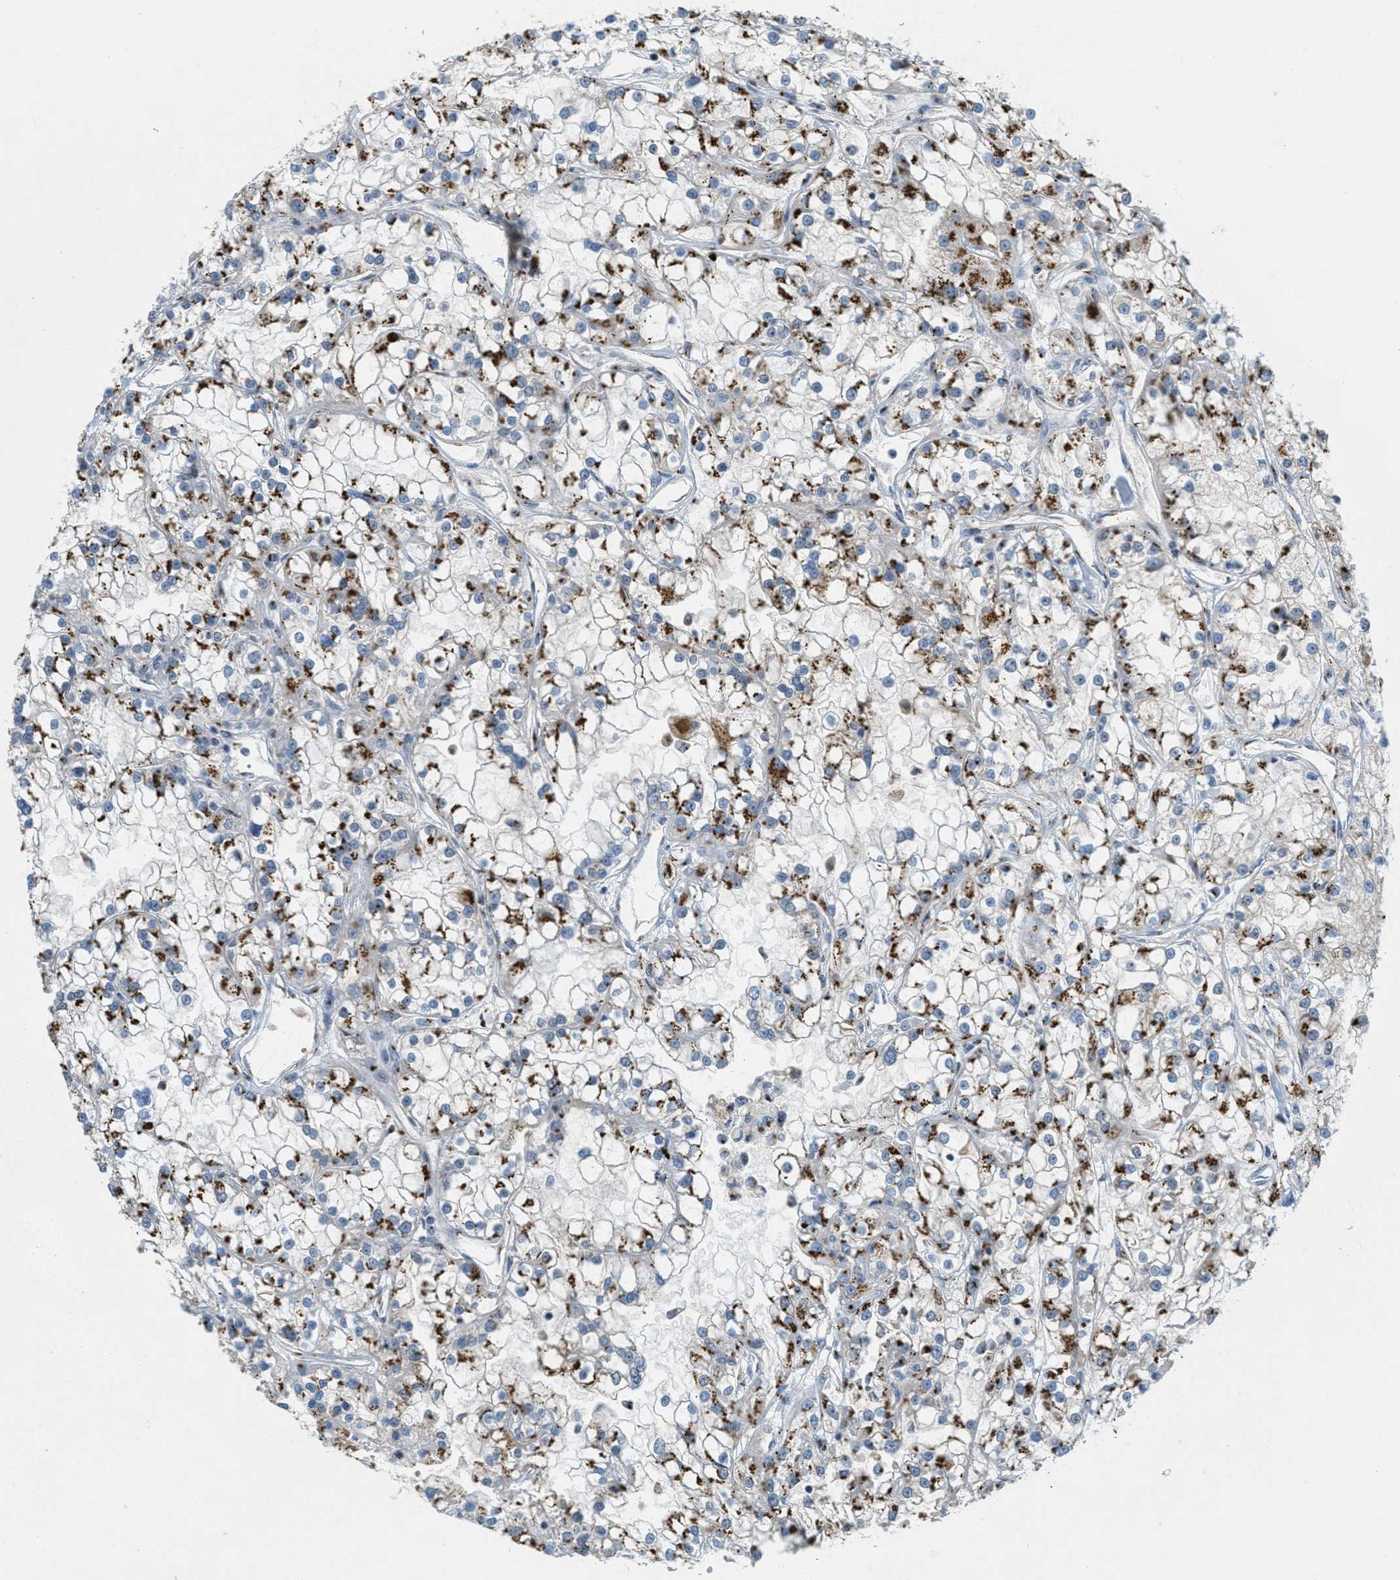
{"staining": {"intensity": "strong", "quantity": "25%-75%", "location": "cytoplasmic/membranous"}, "tissue": "renal cancer", "cell_type": "Tumor cells", "image_type": "cancer", "snomed": [{"axis": "morphology", "description": "Adenocarcinoma, NOS"}, {"axis": "topography", "description": "Kidney"}], "caption": "This is an image of immunohistochemistry staining of adenocarcinoma (renal), which shows strong expression in the cytoplasmic/membranous of tumor cells.", "gene": "ENTPD4", "patient": {"sex": "female", "age": 52}}